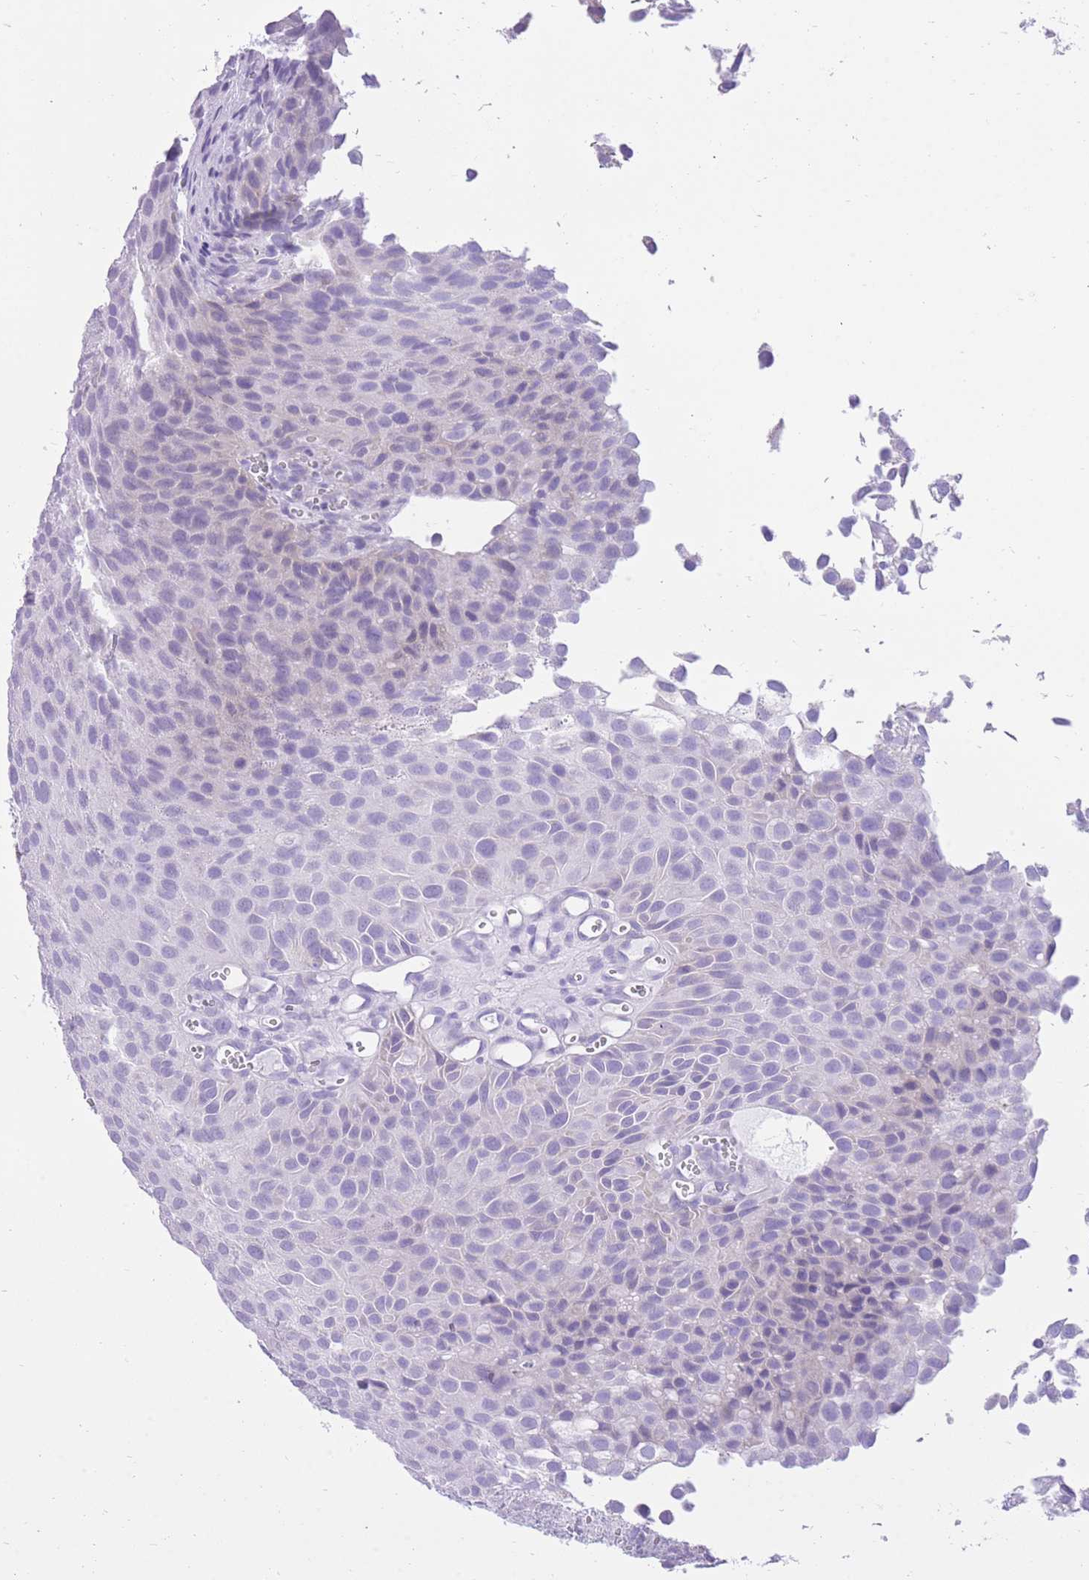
{"staining": {"intensity": "negative", "quantity": "none", "location": "none"}, "tissue": "urothelial cancer", "cell_type": "Tumor cells", "image_type": "cancer", "snomed": [{"axis": "morphology", "description": "Urothelial carcinoma, Low grade"}, {"axis": "topography", "description": "Urinary bladder"}], "caption": "The IHC micrograph has no significant staining in tumor cells of urothelial carcinoma (low-grade) tissue. The staining is performed using DAB (3,3'-diaminobenzidine) brown chromogen with nuclei counter-stained in using hematoxylin.", "gene": "SLC4A4", "patient": {"sex": "male", "age": 88}}